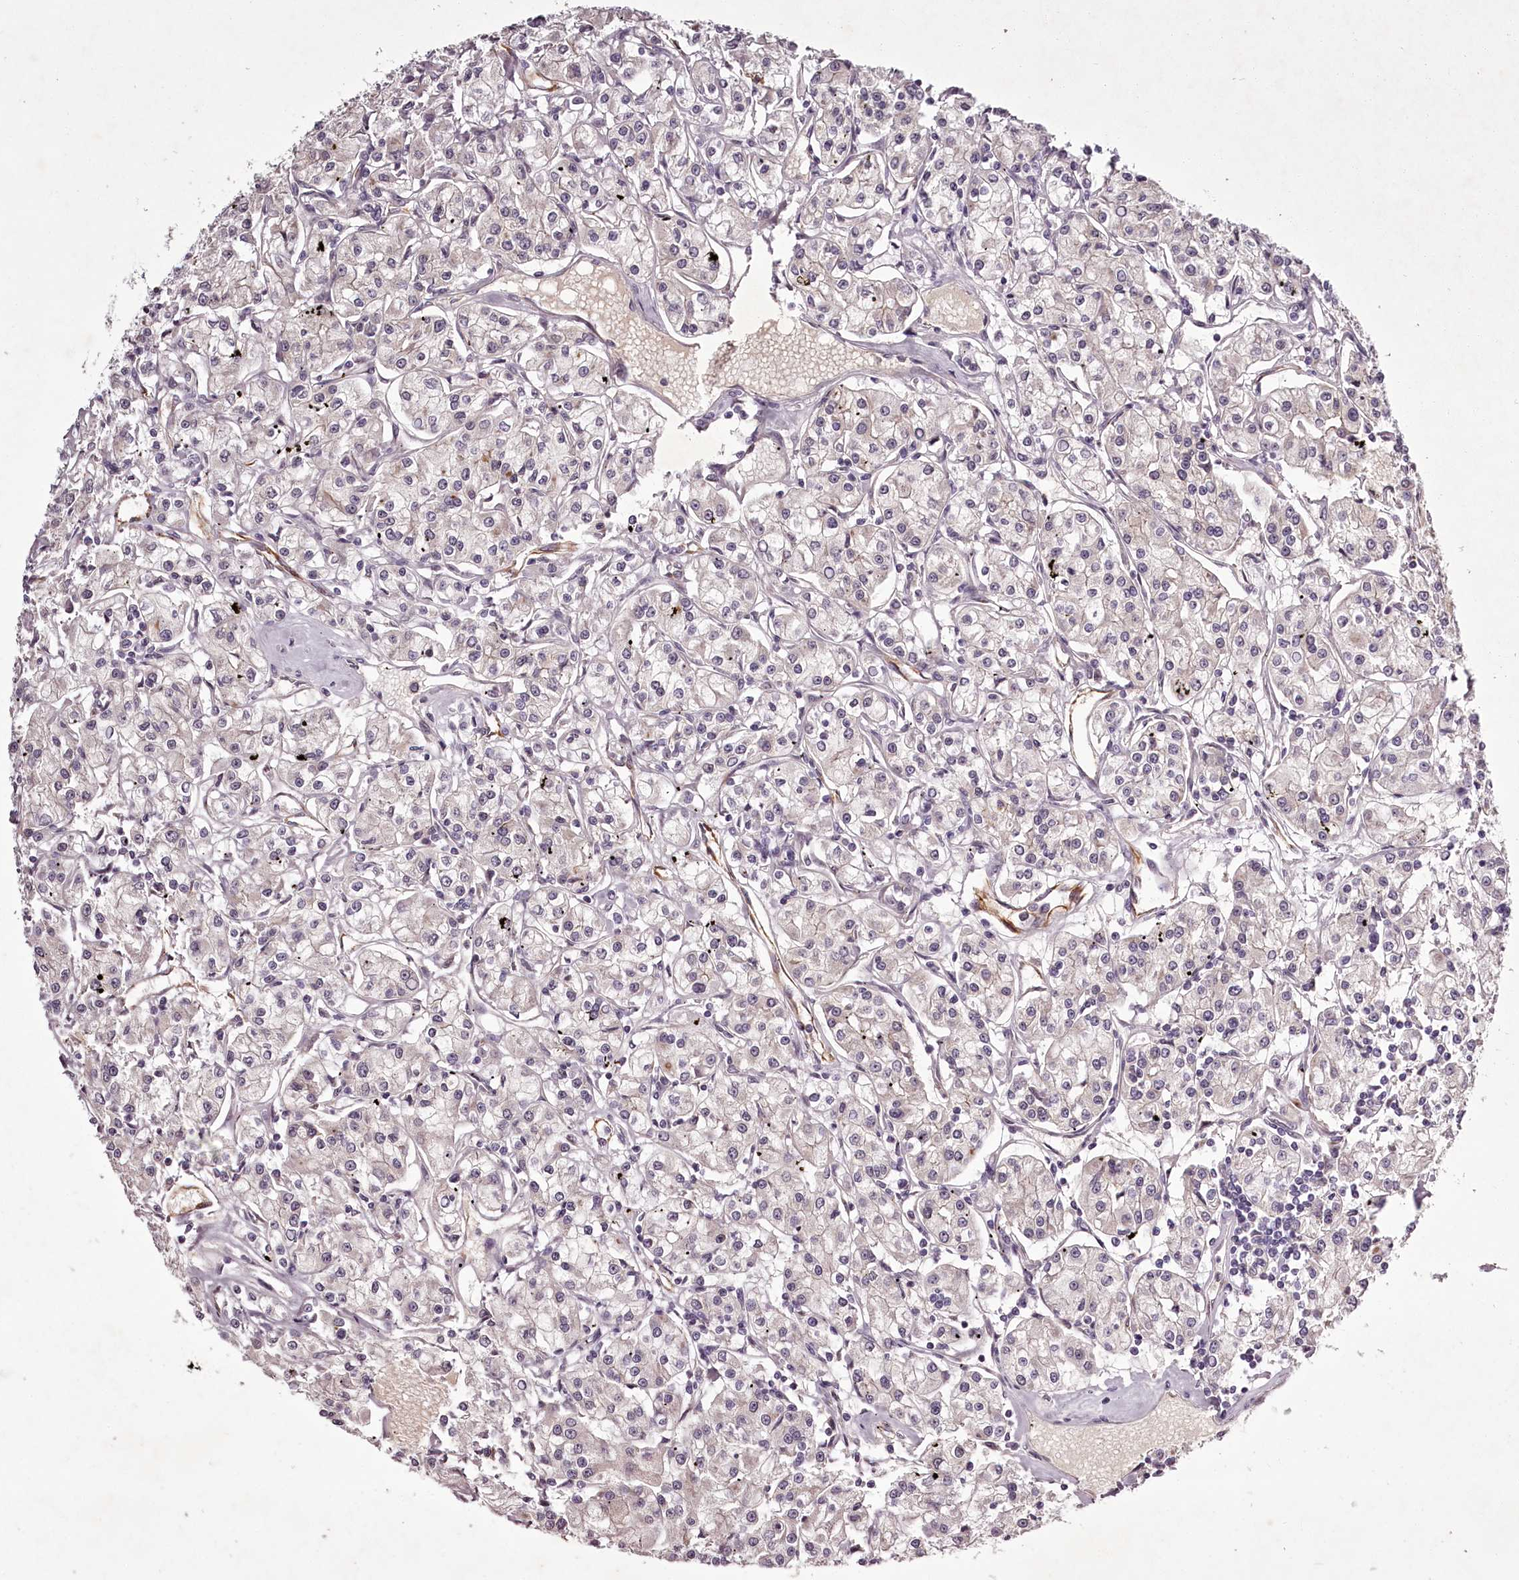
{"staining": {"intensity": "negative", "quantity": "none", "location": "none"}, "tissue": "renal cancer", "cell_type": "Tumor cells", "image_type": "cancer", "snomed": [{"axis": "morphology", "description": "Adenocarcinoma, NOS"}, {"axis": "topography", "description": "Kidney"}], "caption": "Tumor cells show no significant expression in renal adenocarcinoma.", "gene": "RBMXL2", "patient": {"sex": "female", "age": 59}}